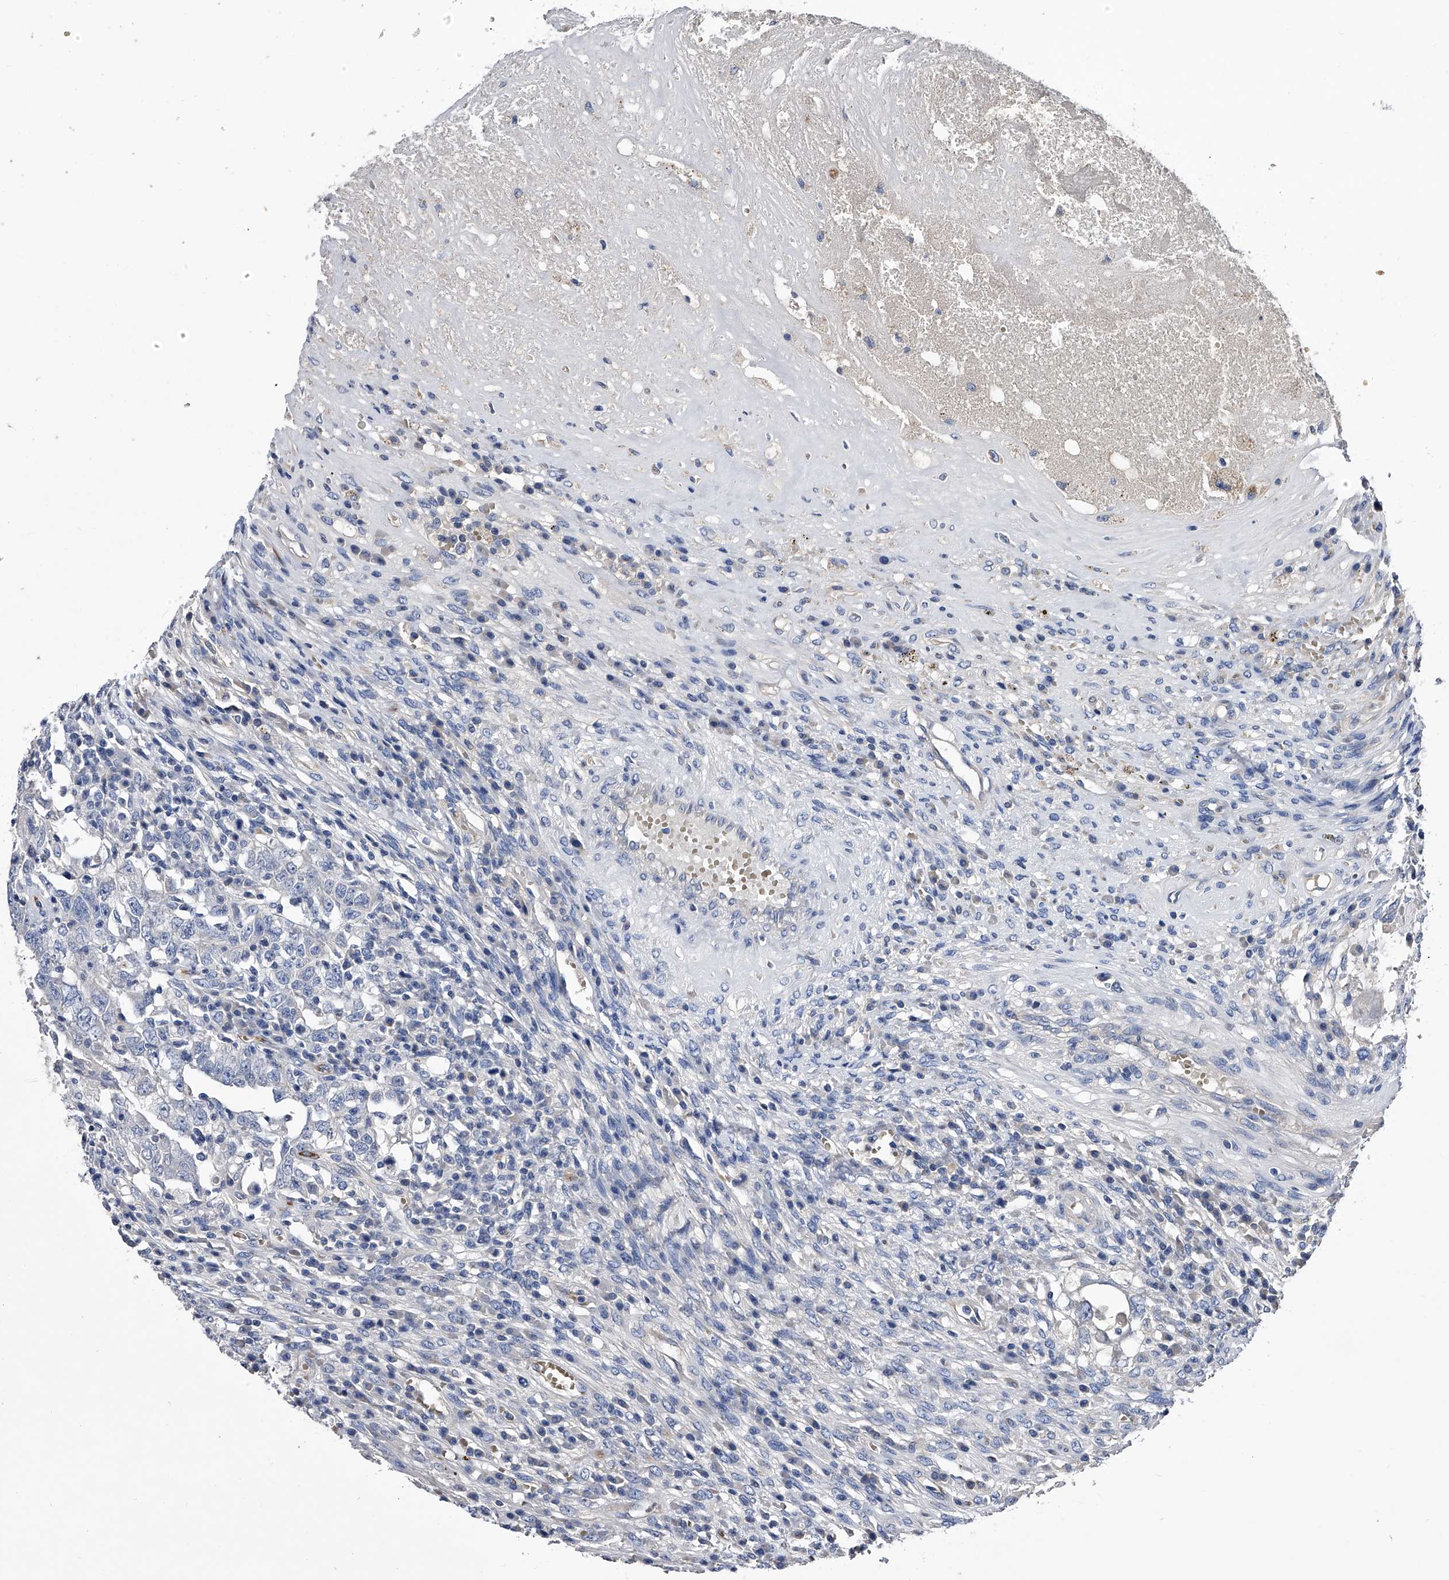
{"staining": {"intensity": "negative", "quantity": "none", "location": "none"}, "tissue": "testis cancer", "cell_type": "Tumor cells", "image_type": "cancer", "snomed": [{"axis": "morphology", "description": "Carcinoma, Embryonal, NOS"}, {"axis": "topography", "description": "Testis"}], "caption": "An immunohistochemistry (IHC) photomicrograph of testis cancer (embryonal carcinoma) is shown. There is no staining in tumor cells of testis cancer (embryonal carcinoma).", "gene": "EFCAB7", "patient": {"sex": "male", "age": 26}}